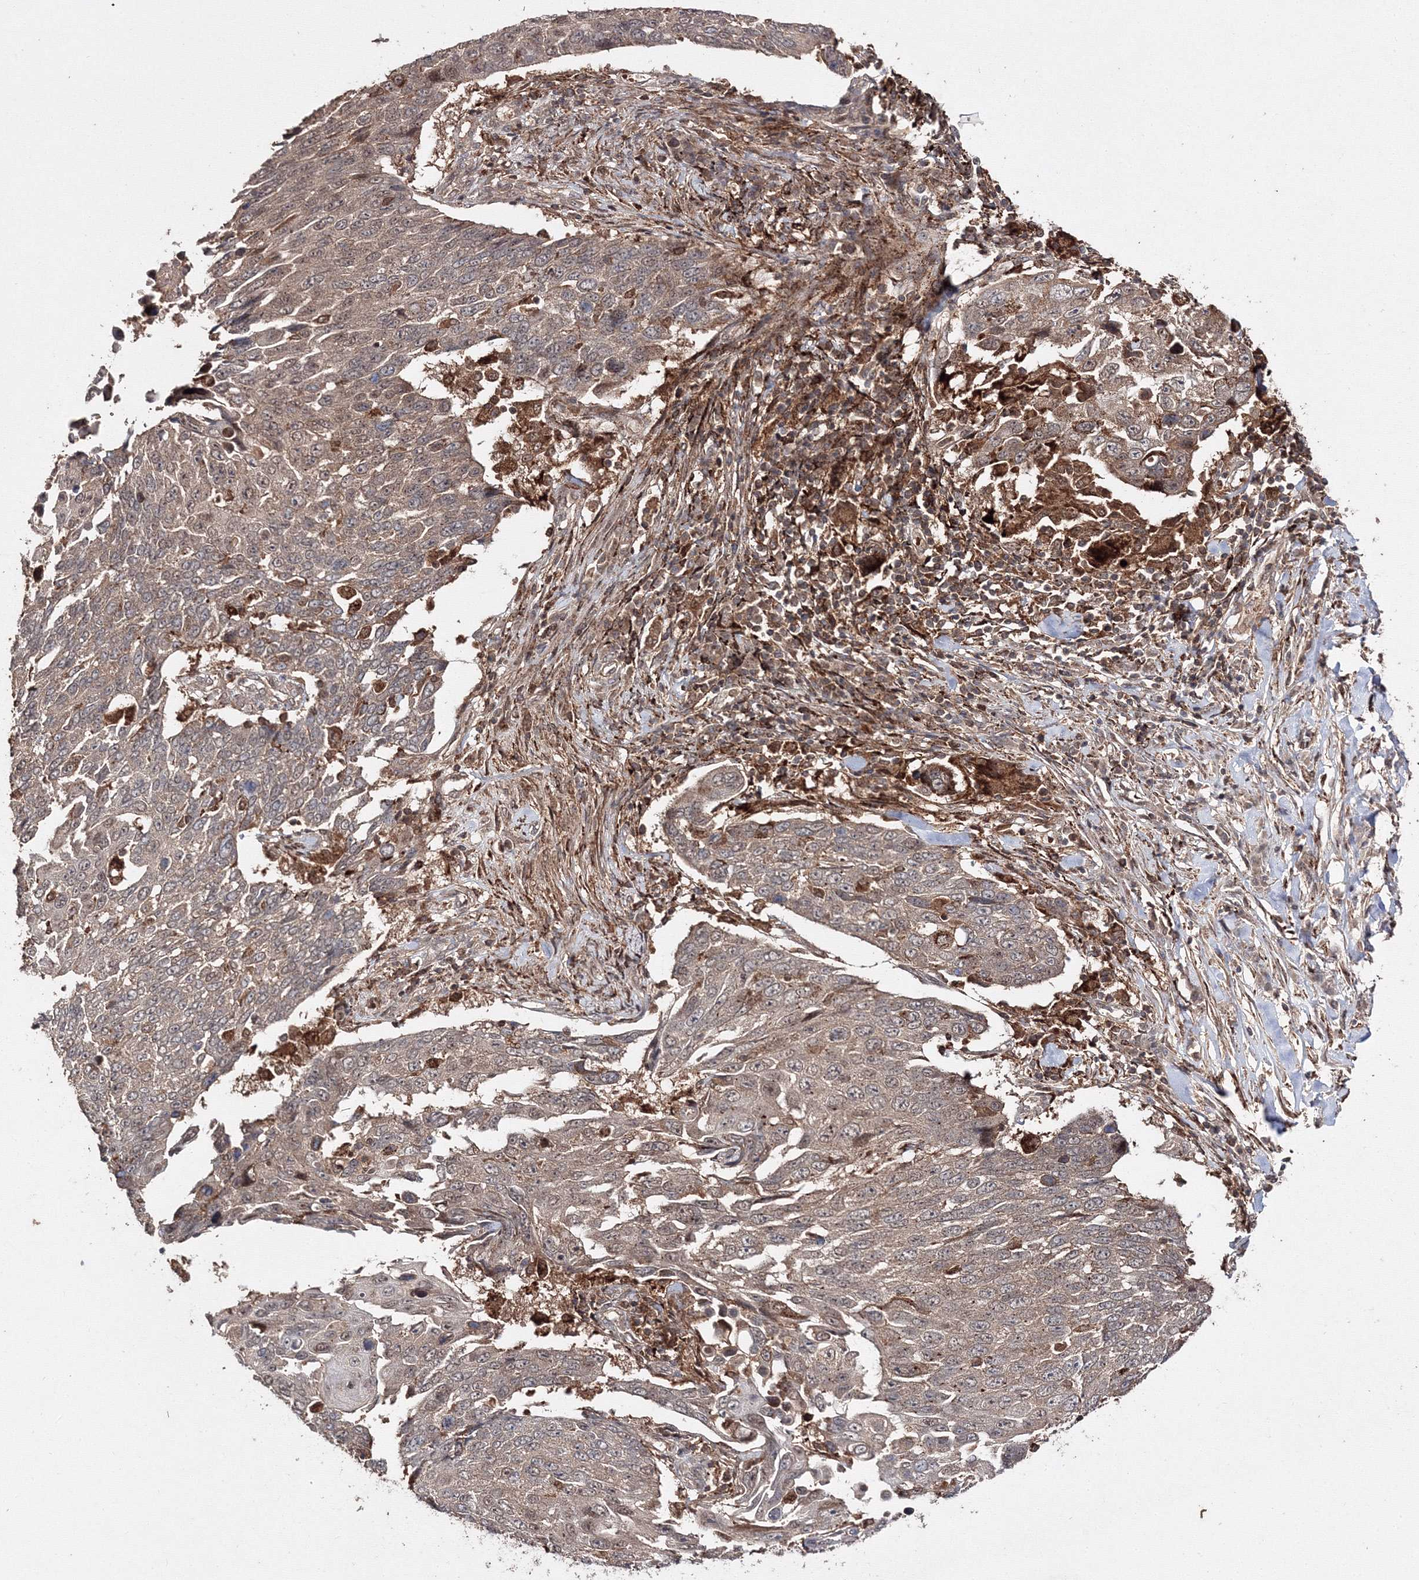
{"staining": {"intensity": "weak", "quantity": ">75%", "location": "cytoplasmic/membranous"}, "tissue": "lung cancer", "cell_type": "Tumor cells", "image_type": "cancer", "snomed": [{"axis": "morphology", "description": "Squamous cell carcinoma, NOS"}, {"axis": "topography", "description": "Lung"}], "caption": "There is low levels of weak cytoplasmic/membranous positivity in tumor cells of lung squamous cell carcinoma, as demonstrated by immunohistochemical staining (brown color).", "gene": "DDO", "patient": {"sex": "male", "age": 66}}